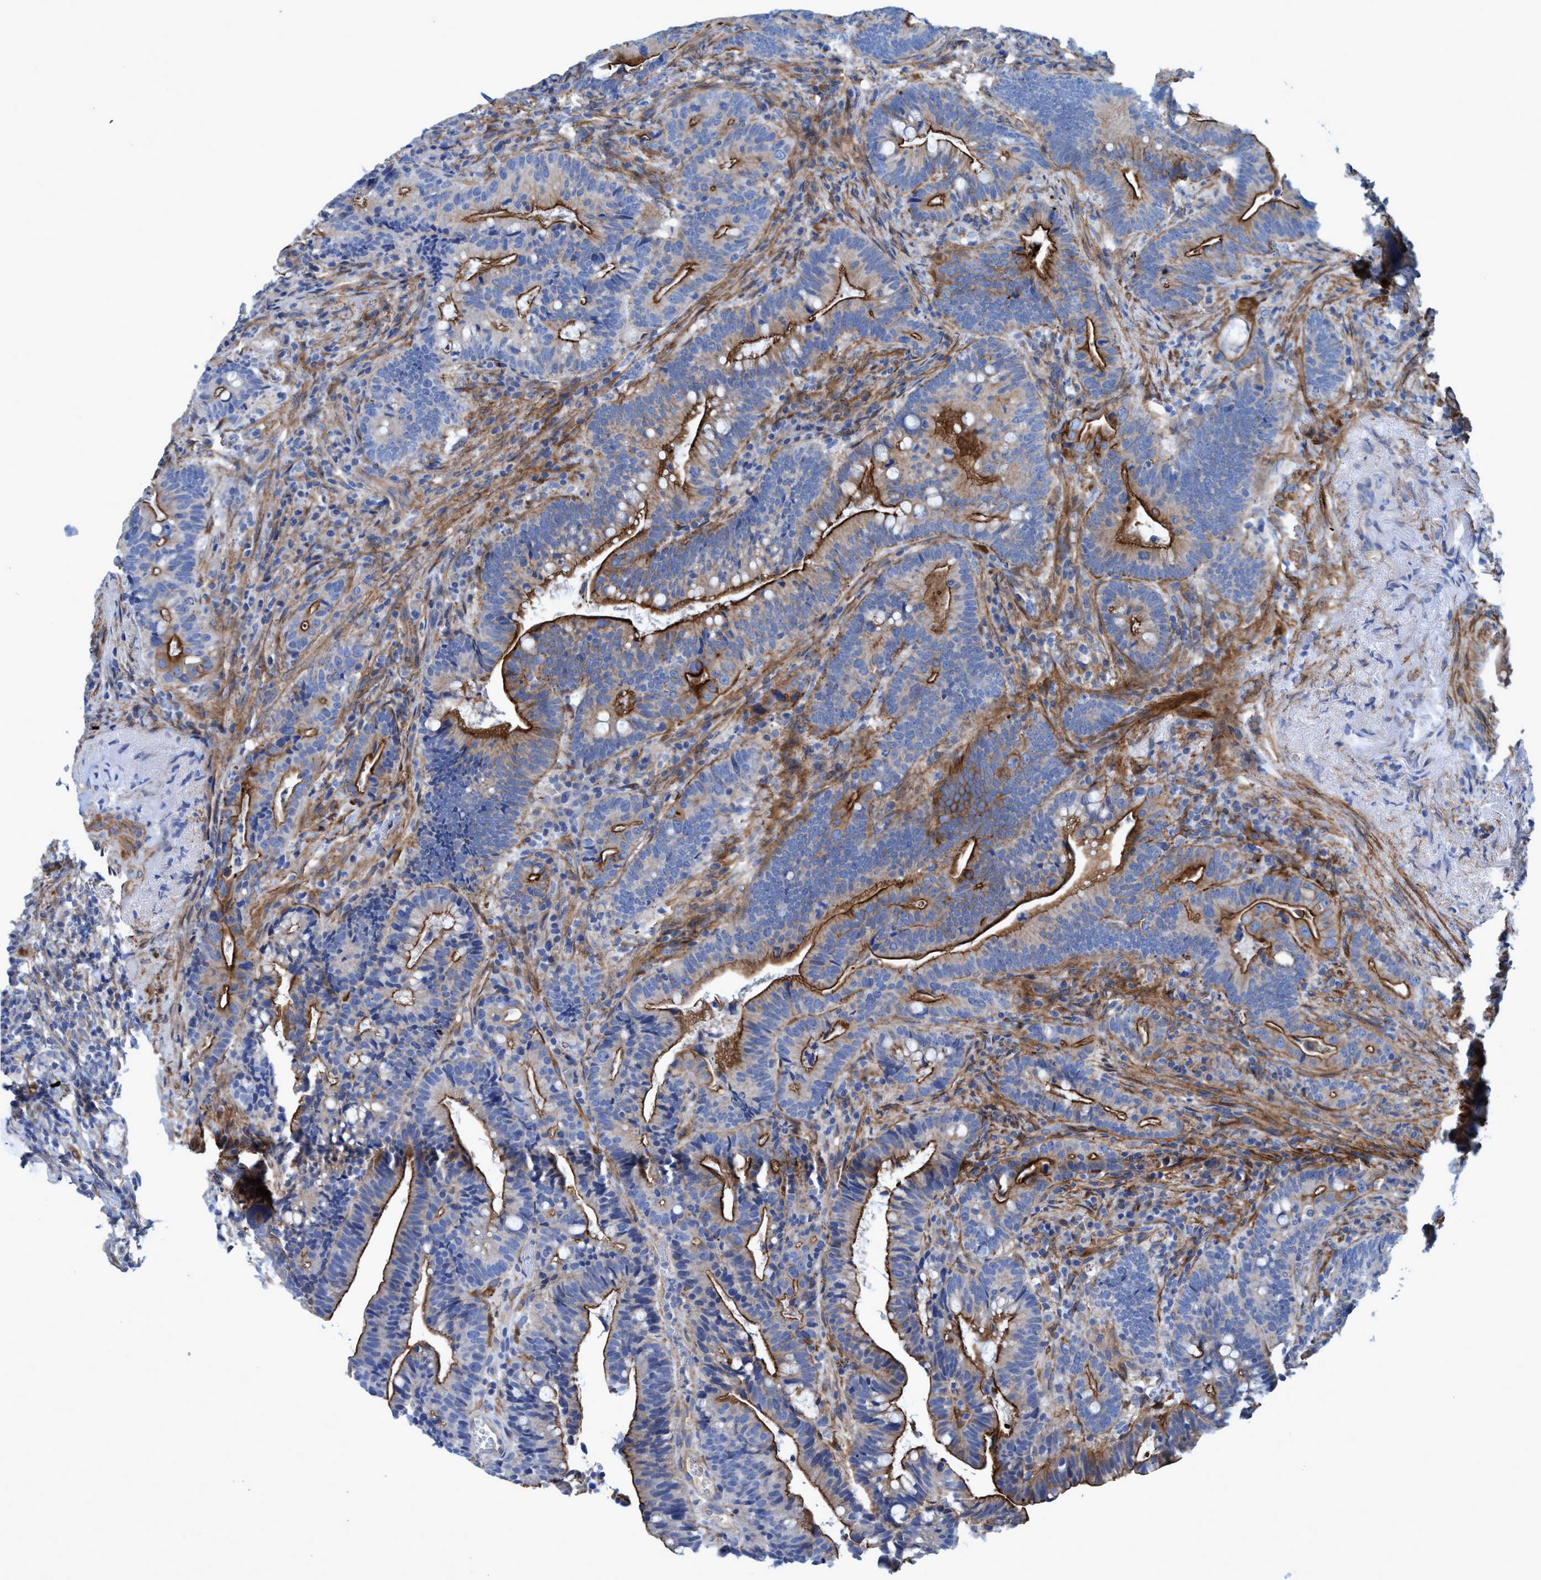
{"staining": {"intensity": "strong", "quantity": "<25%", "location": "cytoplasmic/membranous"}, "tissue": "colorectal cancer", "cell_type": "Tumor cells", "image_type": "cancer", "snomed": [{"axis": "morphology", "description": "Adenocarcinoma, NOS"}, {"axis": "topography", "description": "Colon"}], "caption": "Colorectal adenocarcinoma stained for a protein shows strong cytoplasmic/membranous positivity in tumor cells.", "gene": "GULP1", "patient": {"sex": "female", "age": 66}}